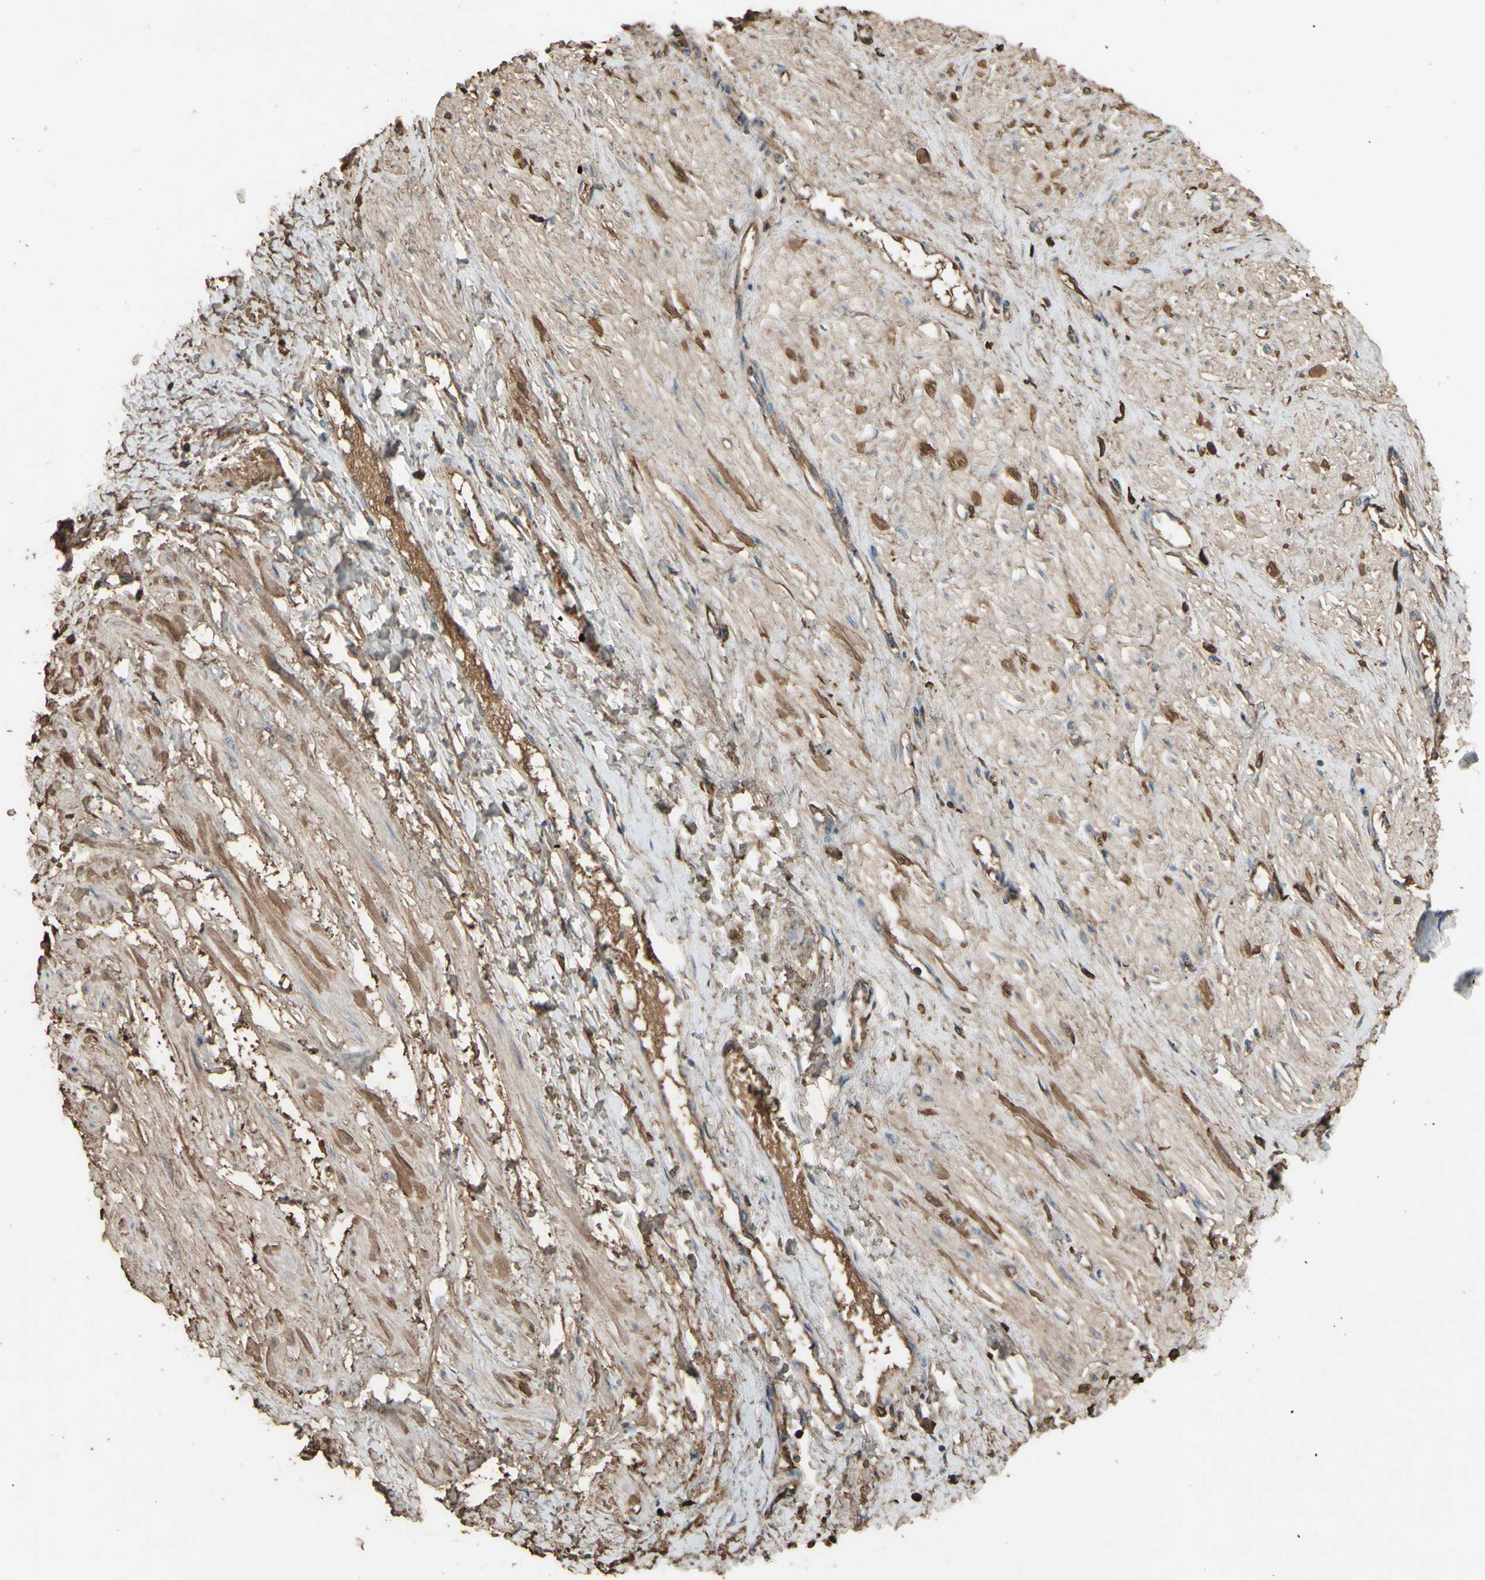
{"staining": {"intensity": "weak", "quantity": "25%-75%", "location": "cytoplasmic/membranous"}, "tissue": "smooth muscle", "cell_type": "Smooth muscle cells", "image_type": "normal", "snomed": [{"axis": "morphology", "description": "Normal tissue, NOS"}, {"axis": "topography", "description": "Smooth muscle"}, {"axis": "topography", "description": "Uterus"}], "caption": "Immunohistochemistry (IHC) (DAB (3,3'-diaminobenzidine)) staining of unremarkable smooth muscle reveals weak cytoplasmic/membranous protein staining in approximately 25%-75% of smooth muscle cells. (brown staining indicates protein expression, while blue staining denotes nuclei).", "gene": "PTGDS", "patient": {"sex": "female", "age": 39}}